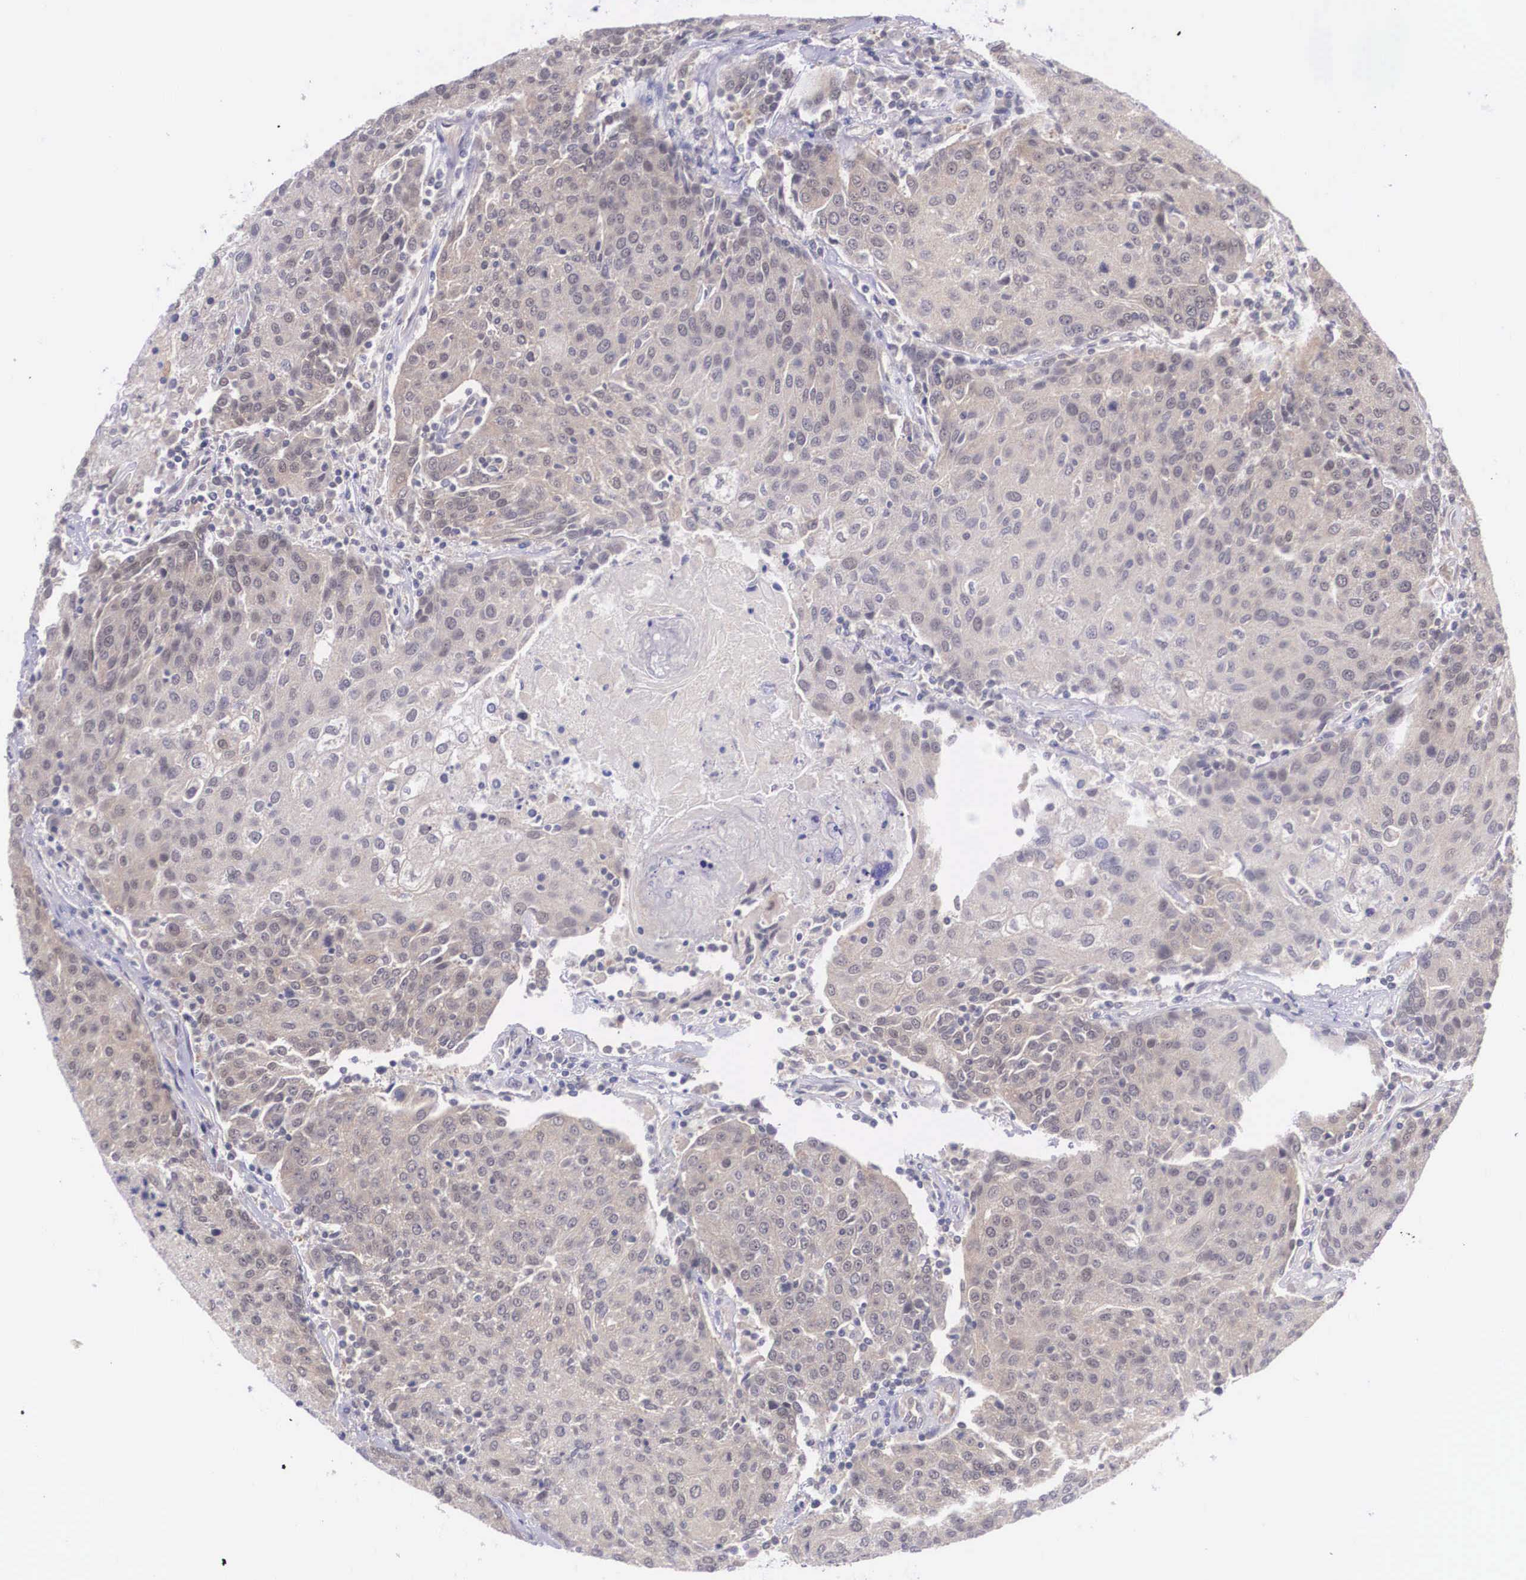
{"staining": {"intensity": "weak", "quantity": "25%-75%", "location": "cytoplasmic/membranous"}, "tissue": "urothelial cancer", "cell_type": "Tumor cells", "image_type": "cancer", "snomed": [{"axis": "morphology", "description": "Urothelial carcinoma, High grade"}, {"axis": "topography", "description": "Urinary bladder"}], "caption": "This micrograph displays IHC staining of urothelial cancer, with low weak cytoplasmic/membranous staining in about 25%-75% of tumor cells.", "gene": "IGBP1", "patient": {"sex": "female", "age": 85}}